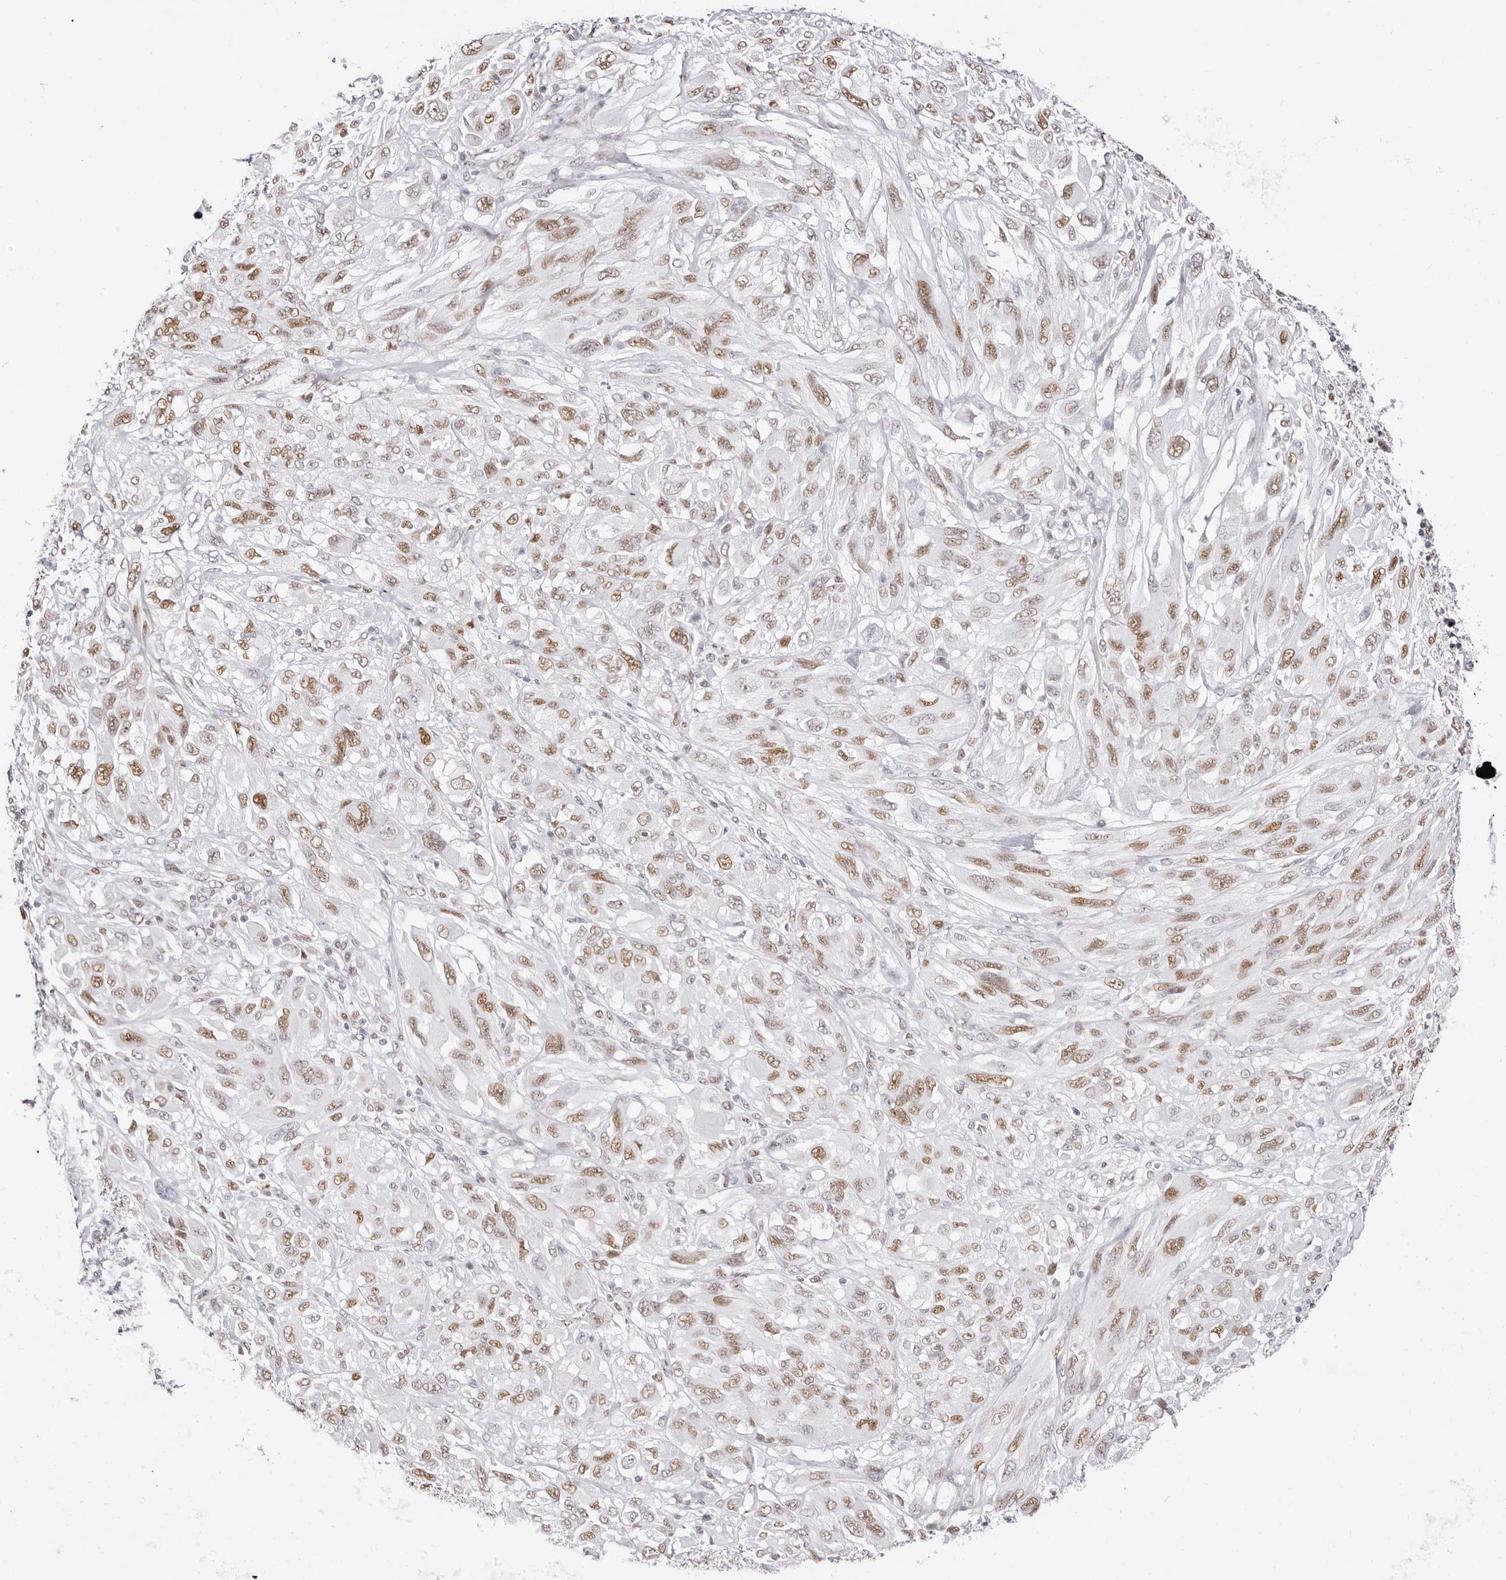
{"staining": {"intensity": "moderate", "quantity": ">75%", "location": "nuclear"}, "tissue": "melanoma", "cell_type": "Tumor cells", "image_type": "cancer", "snomed": [{"axis": "morphology", "description": "Malignant melanoma, NOS"}, {"axis": "topography", "description": "Skin"}], "caption": "Protein staining exhibits moderate nuclear expression in approximately >75% of tumor cells in malignant melanoma.", "gene": "TKT", "patient": {"sex": "female", "age": 91}}